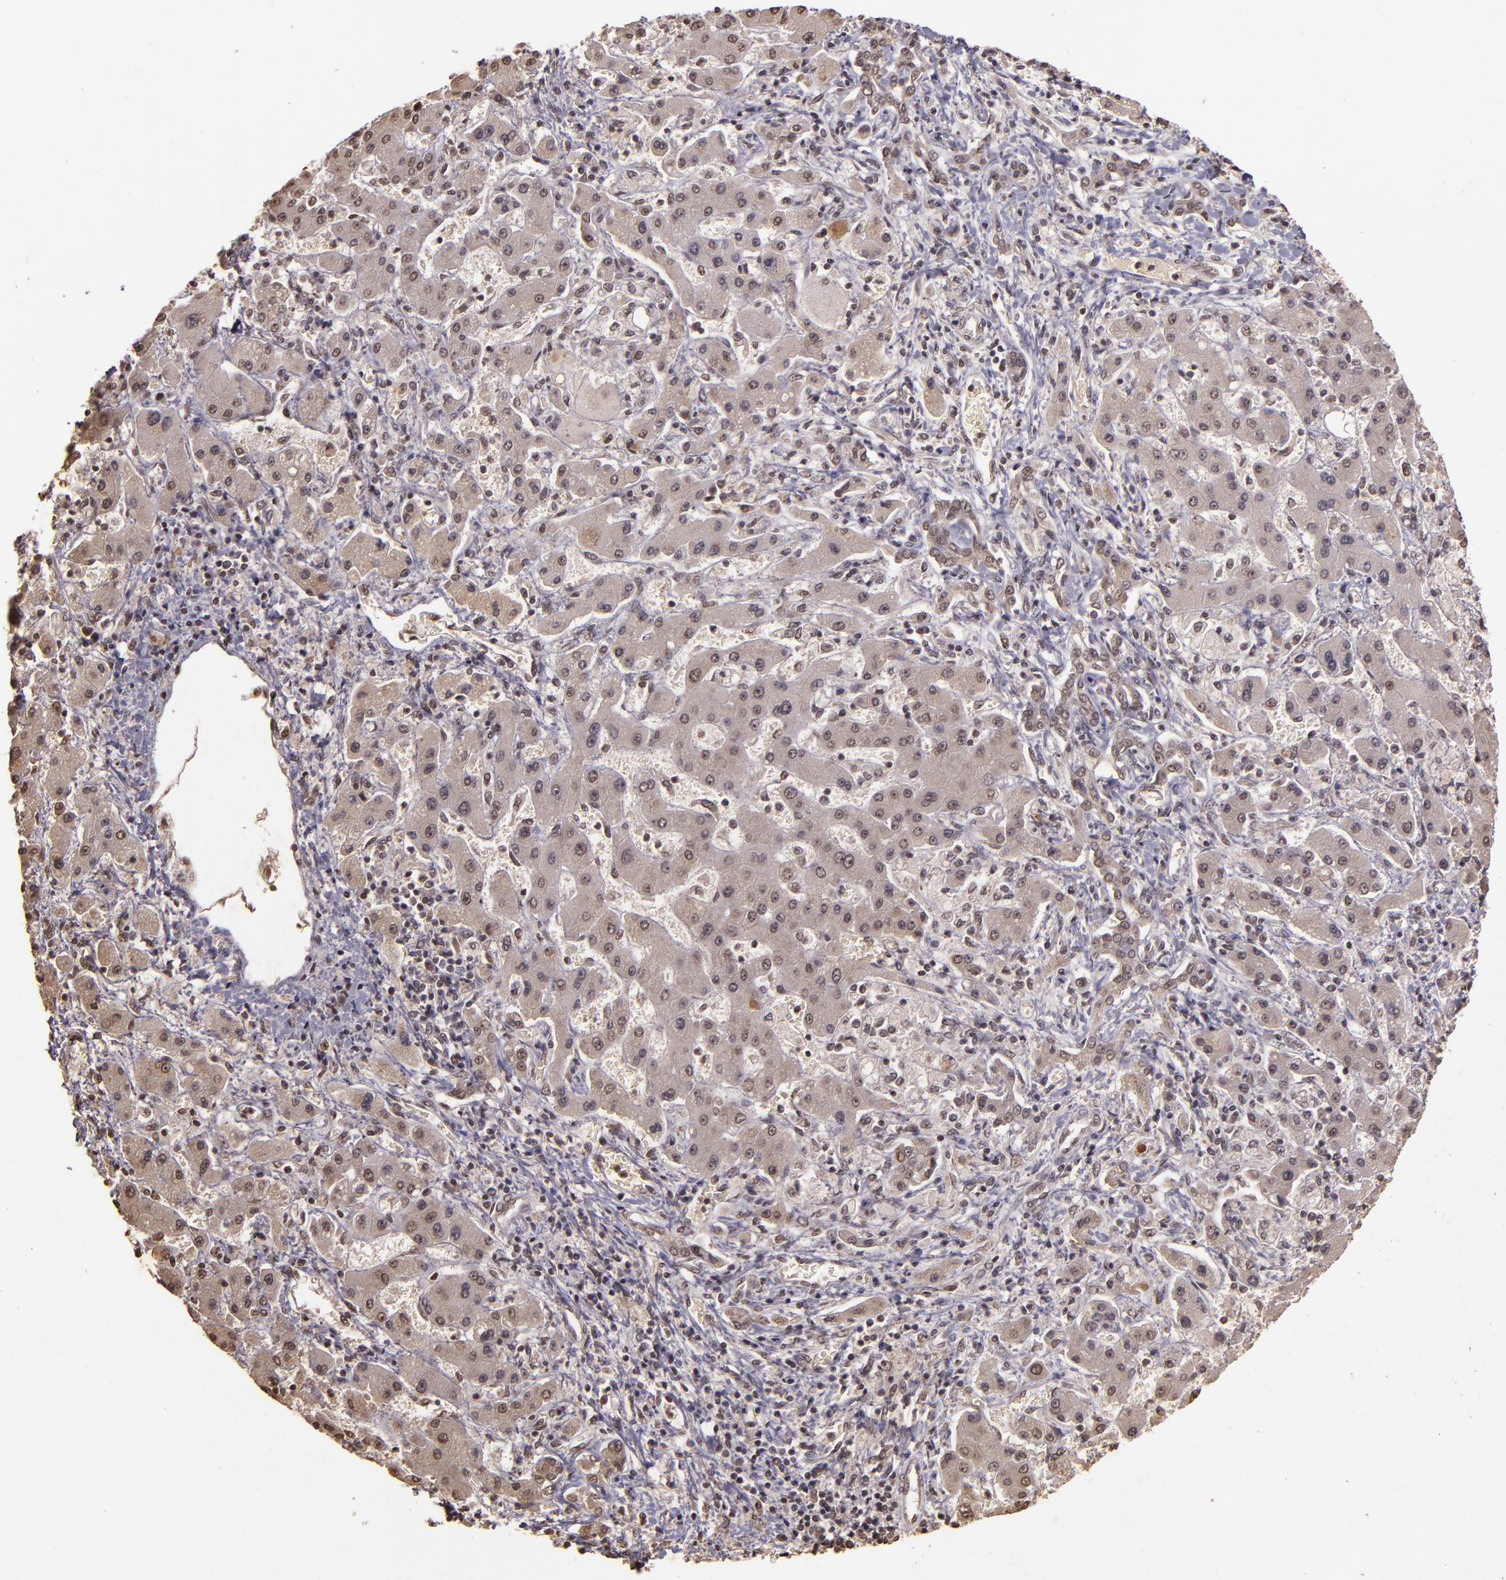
{"staining": {"intensity": "negative", "quantity": "none", "location": "none"}, "tissue": "liver cancer", "cell_type": "Tumor cells", "image_type": "cancer", "snomed": [{"axis": "morphology", "description": "Cholangiocarcinoma"}, {"axis": "topography", "description": "Liver"}], "caption": "IHC image of liver cancer stained for a protein (brown), which demonstrates no staining in tumor cells.", "gene": "CUL1", "patient": {"sex": "male", "age": 50}}